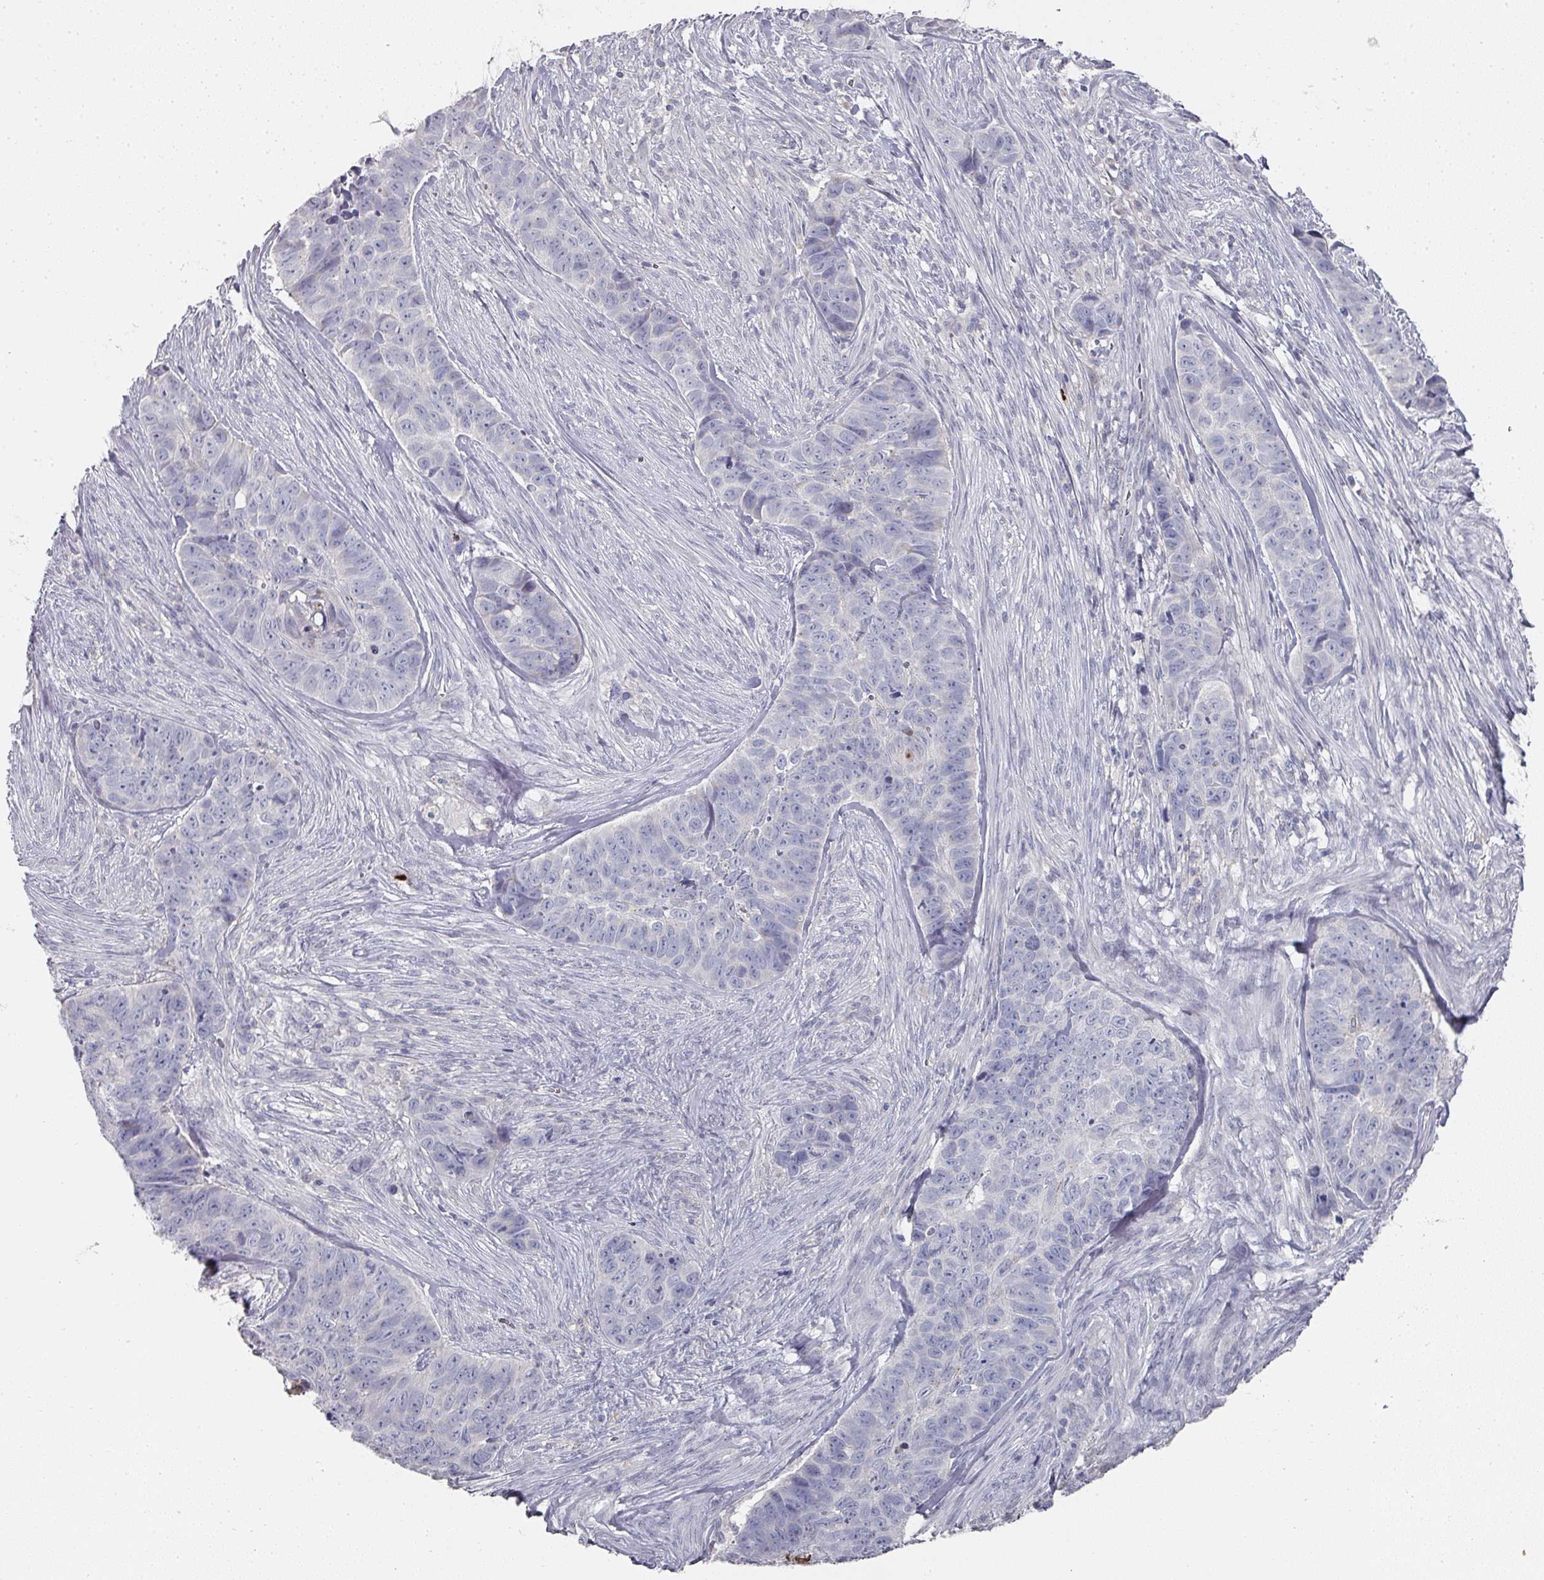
{"staining": {"intensity": "negative", "quantity": "none", "location": "none"}, "tissue": "skin cancer", "cell_type": "Tumor cells", "image_type": "cancer", "snomed": [{"axis": "morphology", "description": "Basal cell carcinoma"}, {"axis": "topography", "description": "Skin"}], "caption": "Image shows no significant protein staining in tumor cells of skin basal cell carcinoma.", "gene": "CAMP", "patient": {"sex": "female", "age": 82}}